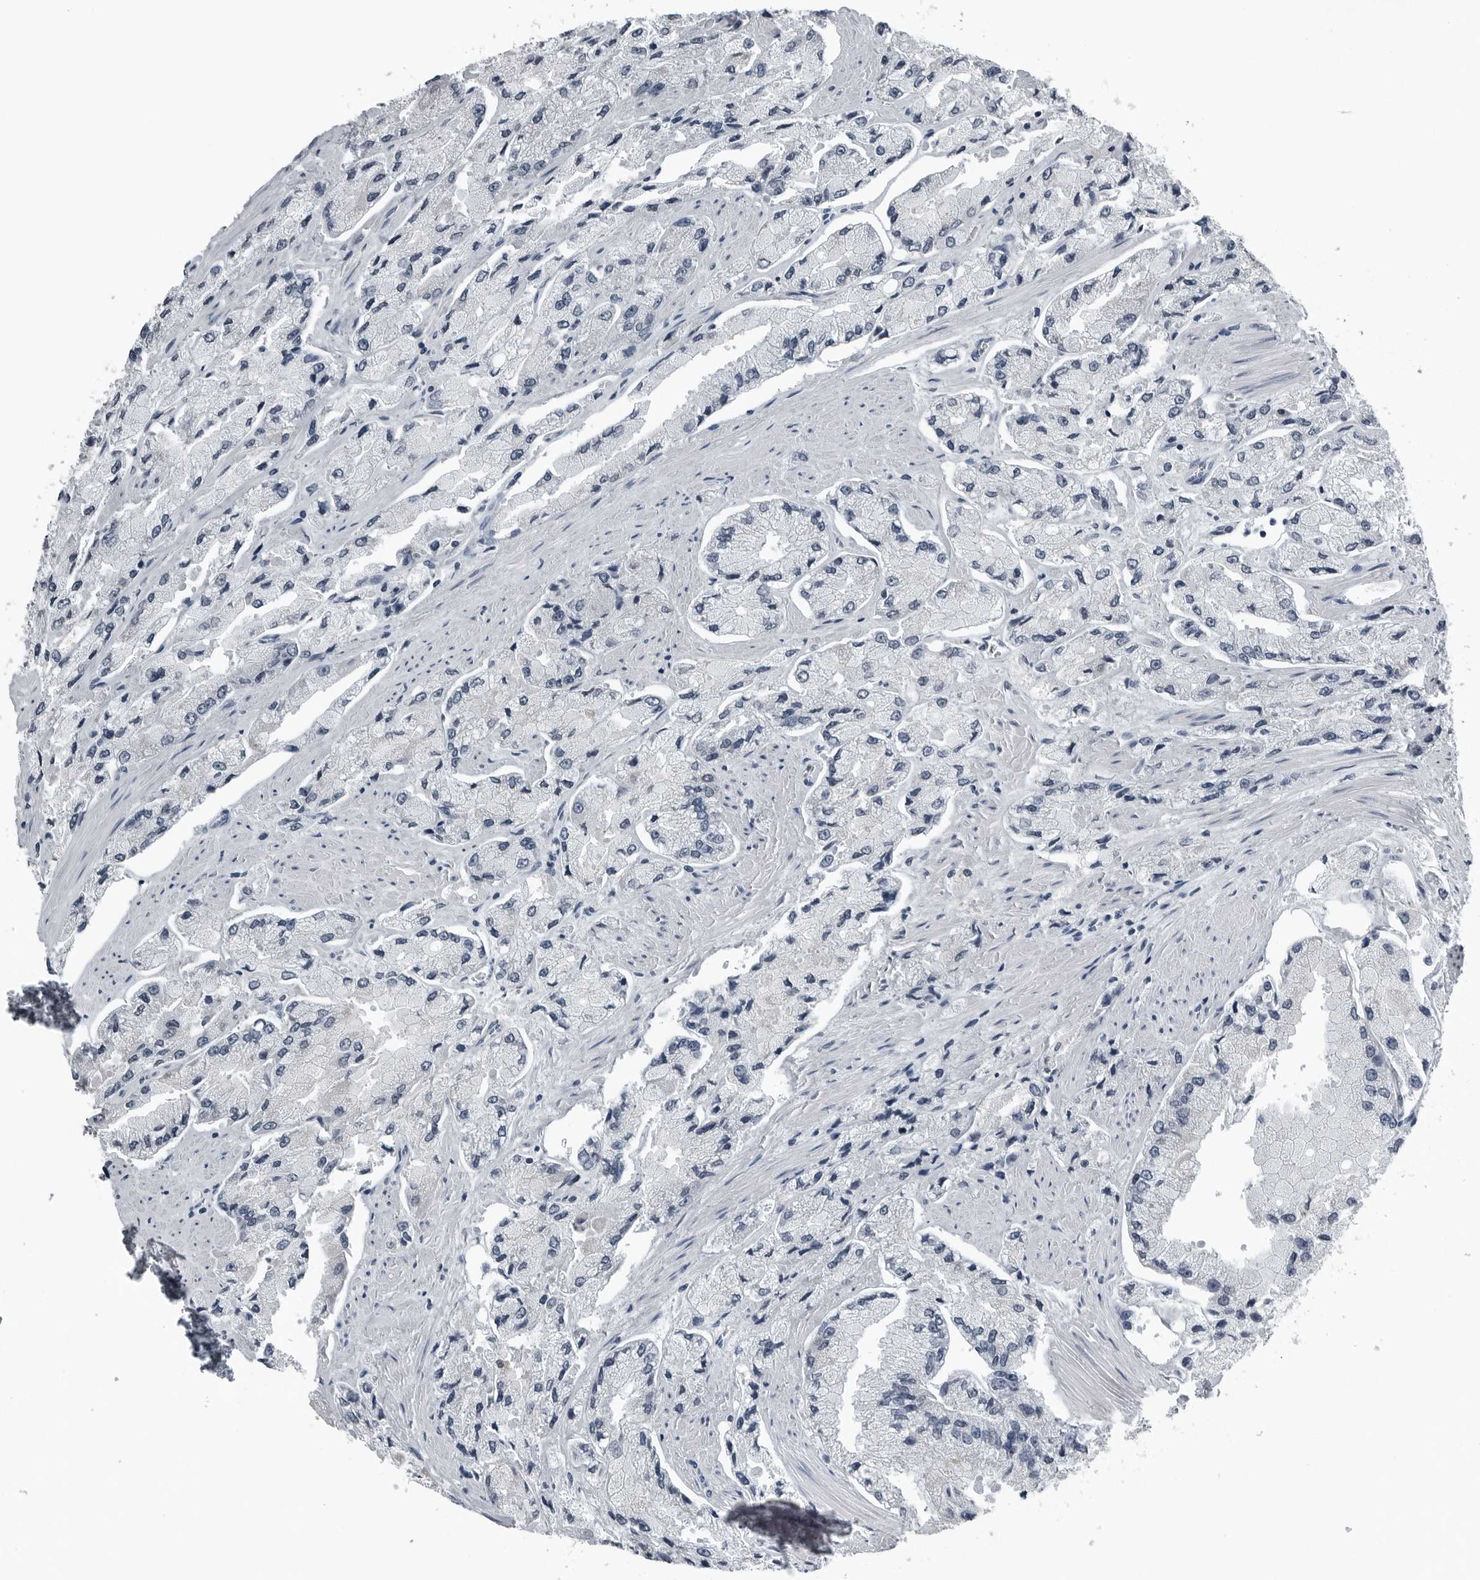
{"staining": {"intensity": "negative", "quantity": "none", "location": "none"}, "tissue": "prostate cancer", "cell_type": "Tumor cells", "image_type": "cancer", "snomed": [{"axis": "morphology", "description": "Adenocarcinoma, High grade"}, {"axis": "topography", "description": "Prostate"}], "caption": "This is an immunohistochemistry micrograph of prostate cancer (adenocarcinoma (high-grade)). There is no expression in tumor cells.", "gene": "SPINK1", "patient": {"sex": "male", "age": 58}}